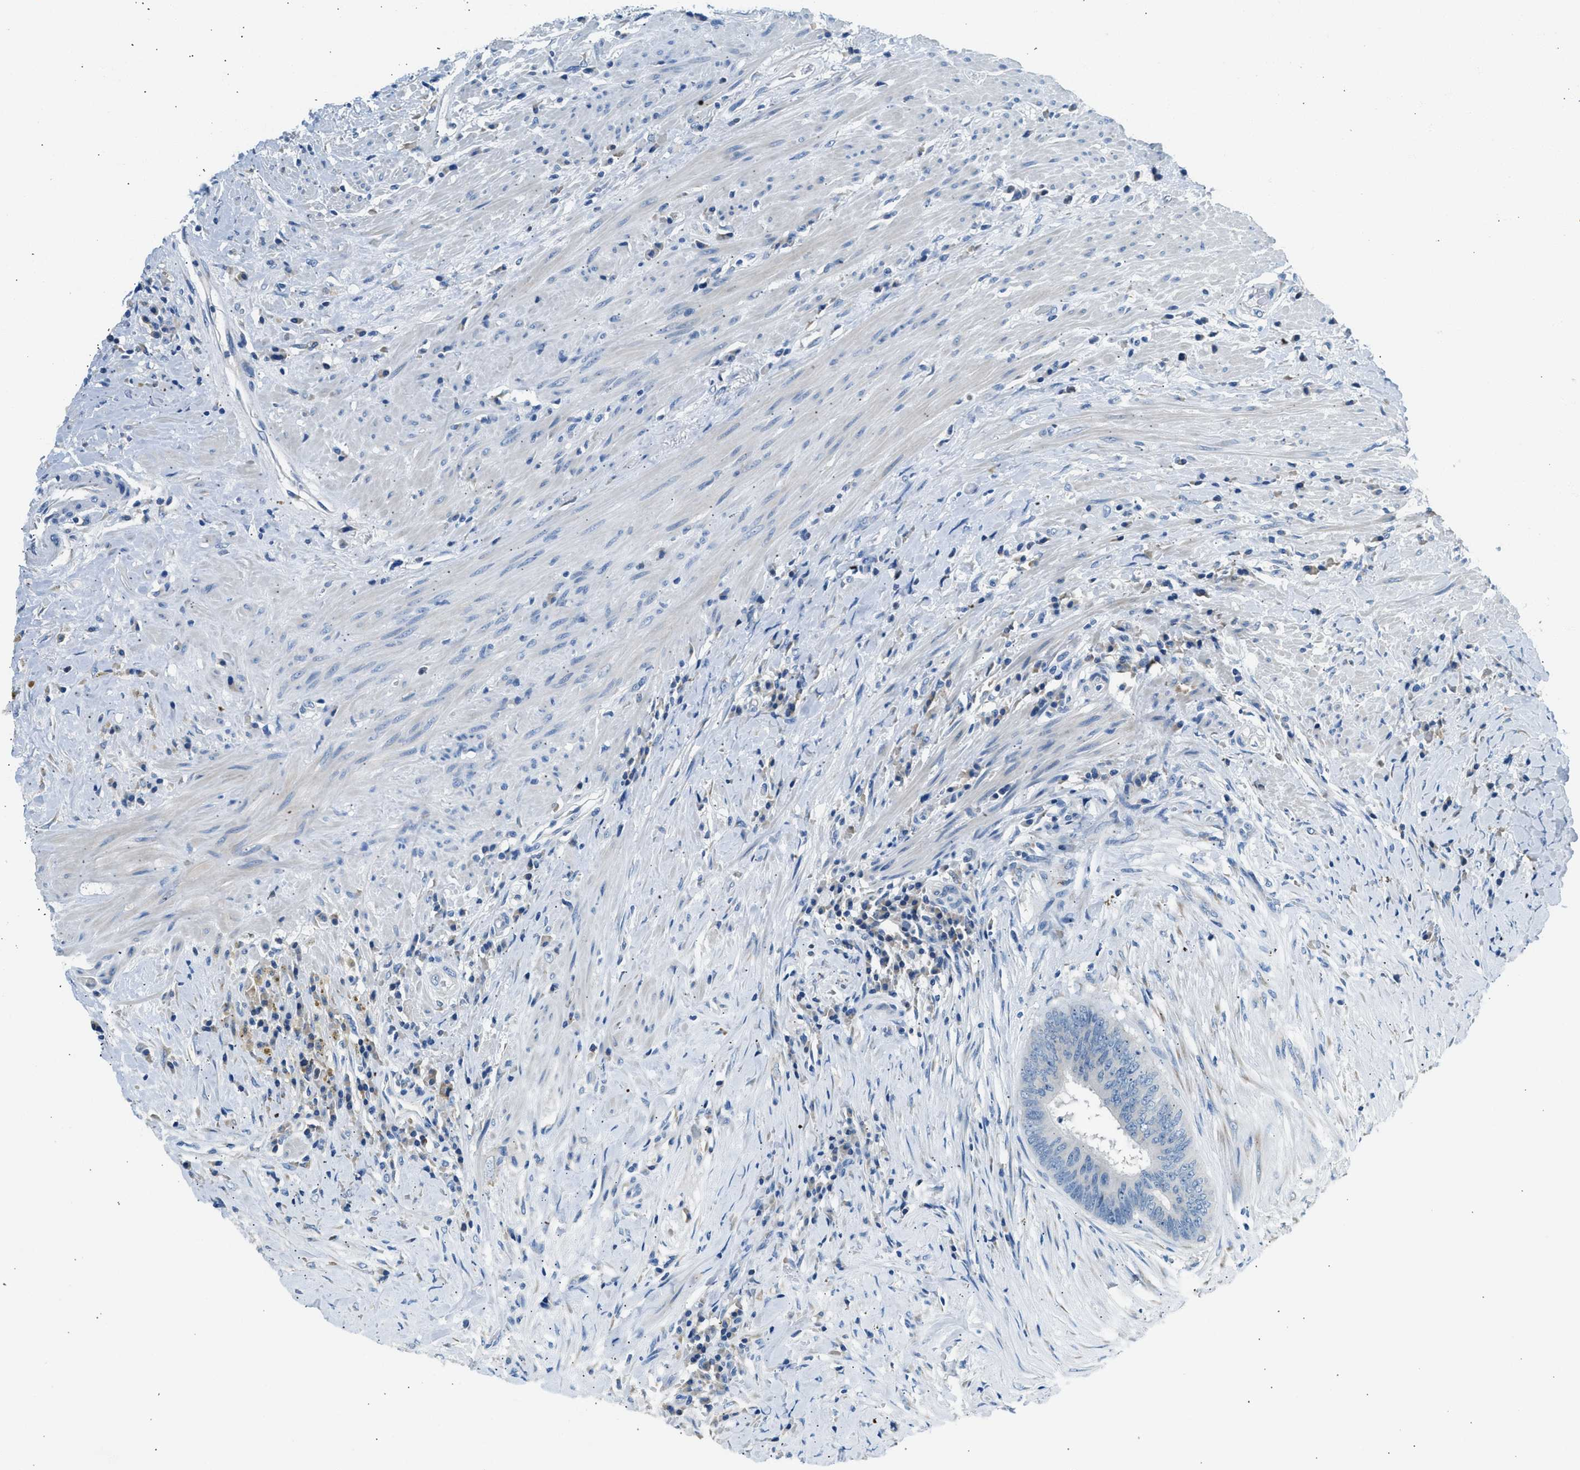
{"staining": {"intensity": "negative", "quantity": "none", "location": "none"}, "tissue": "colorectal cancer", "cell_type": "Tumor cells", "image_type": "cancer", "snomed": [{"axis": "morphology", "description": "Adenocarcinoma, NOS"}, {"axis": "topography", "description": "Rectum"}], "caption": "This is an IHC micrograph of colorectal adenocarcinoma. There is no positivity in tumor cells.", "gene": "CLDN18", "patient": {"sex": "male", "age": 72}}